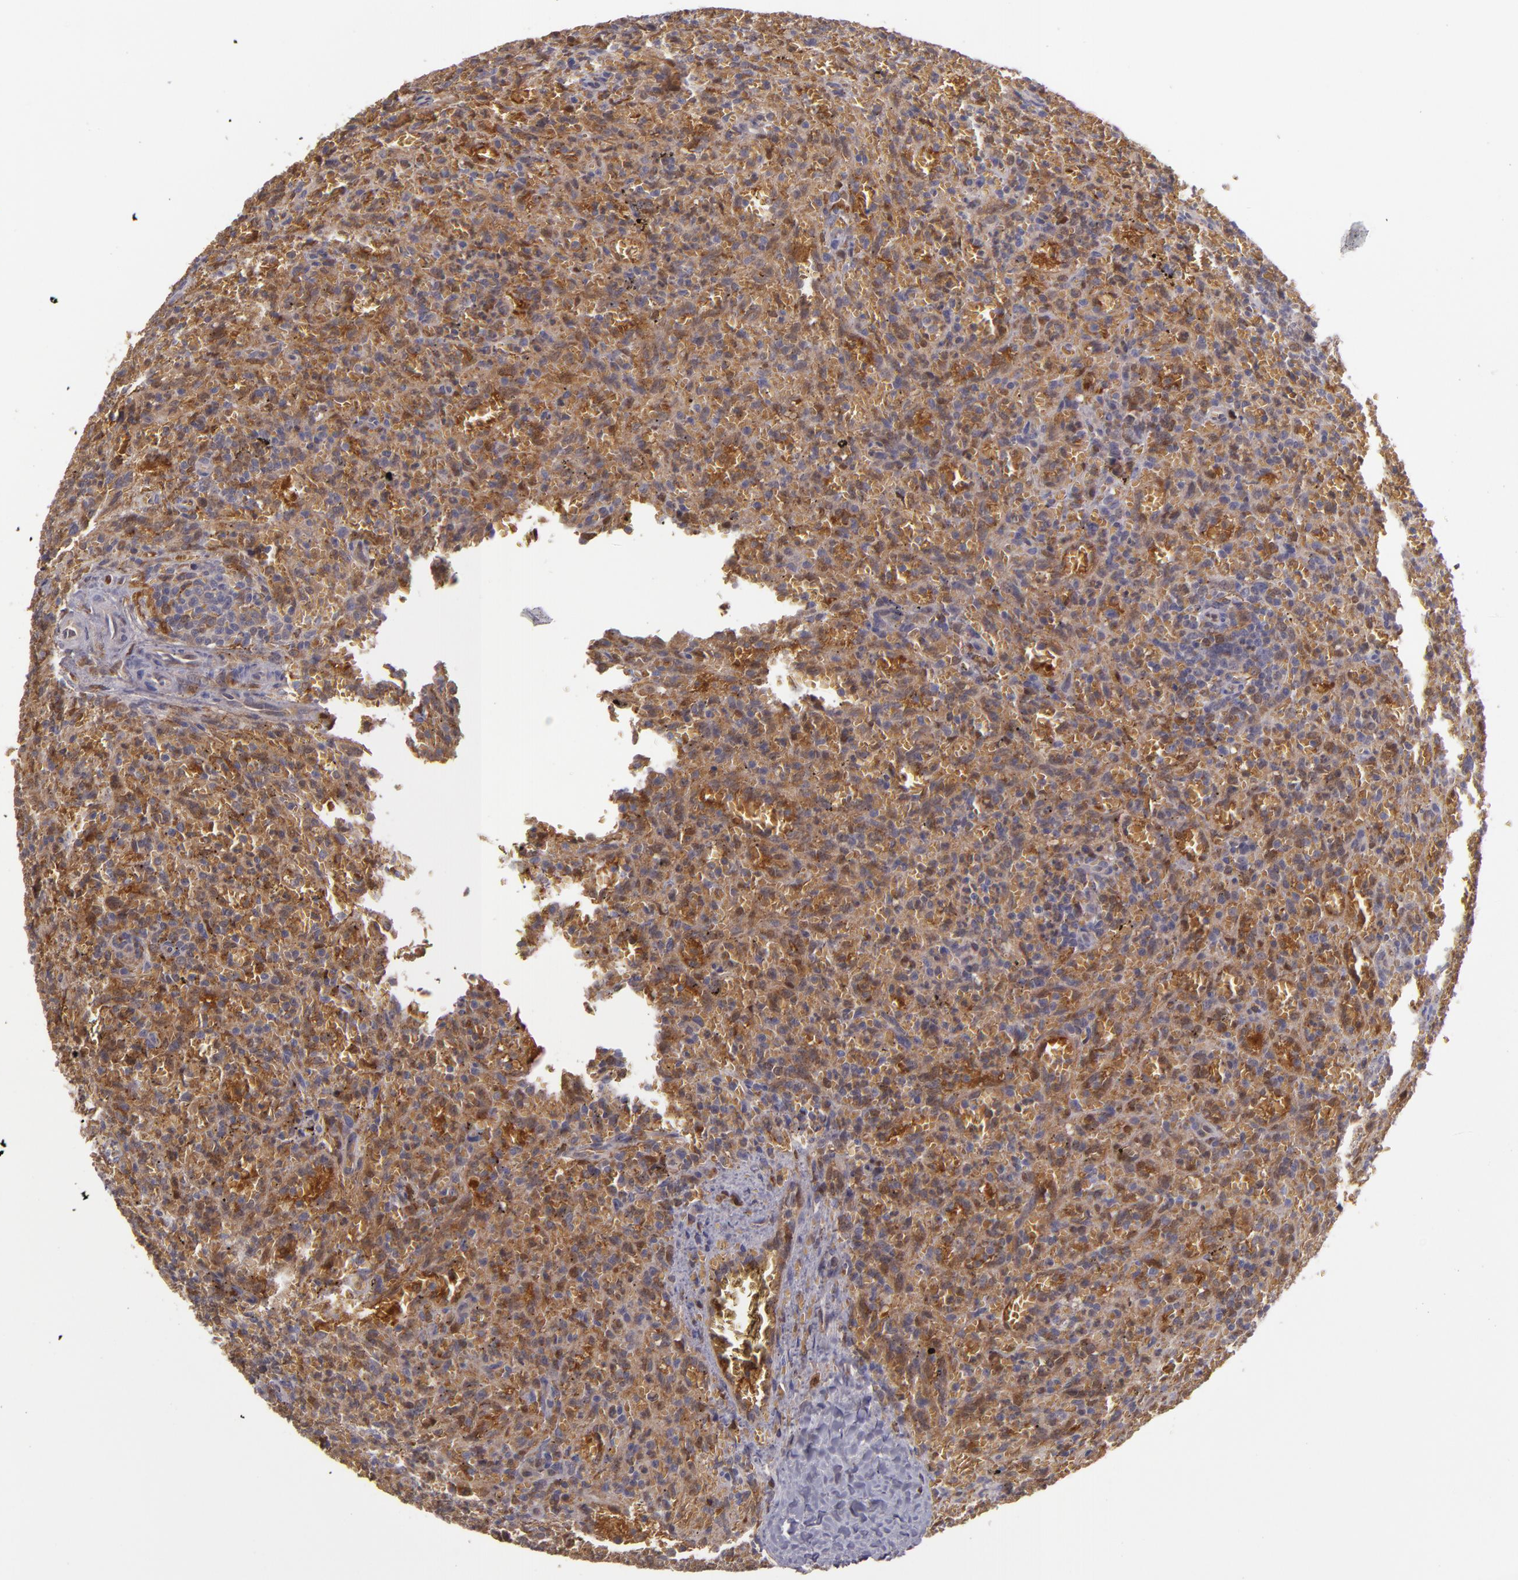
{"staining": {"intensity": "weak", "quantity": "25%-75%", "location": "cytoplasmic/membranous"}, "tissue": "lymphoma", "cell_type": "Tumor cells", "image_type": "cancer", "snomed": [{"axis": "morphology", "description": "Malignant lymphoma, non-Hodgkin's type, Low grade"}, {"axis": "topography", "description": "Spleen"}], "caption": "This is a micrograph of immunohistochemistry staining of lymphoma, which shows weak expression in the cytoplasmic/membranous of tumor cells.", "gene": "FHIT", "patient": {"sex": "female", "age": 64}}